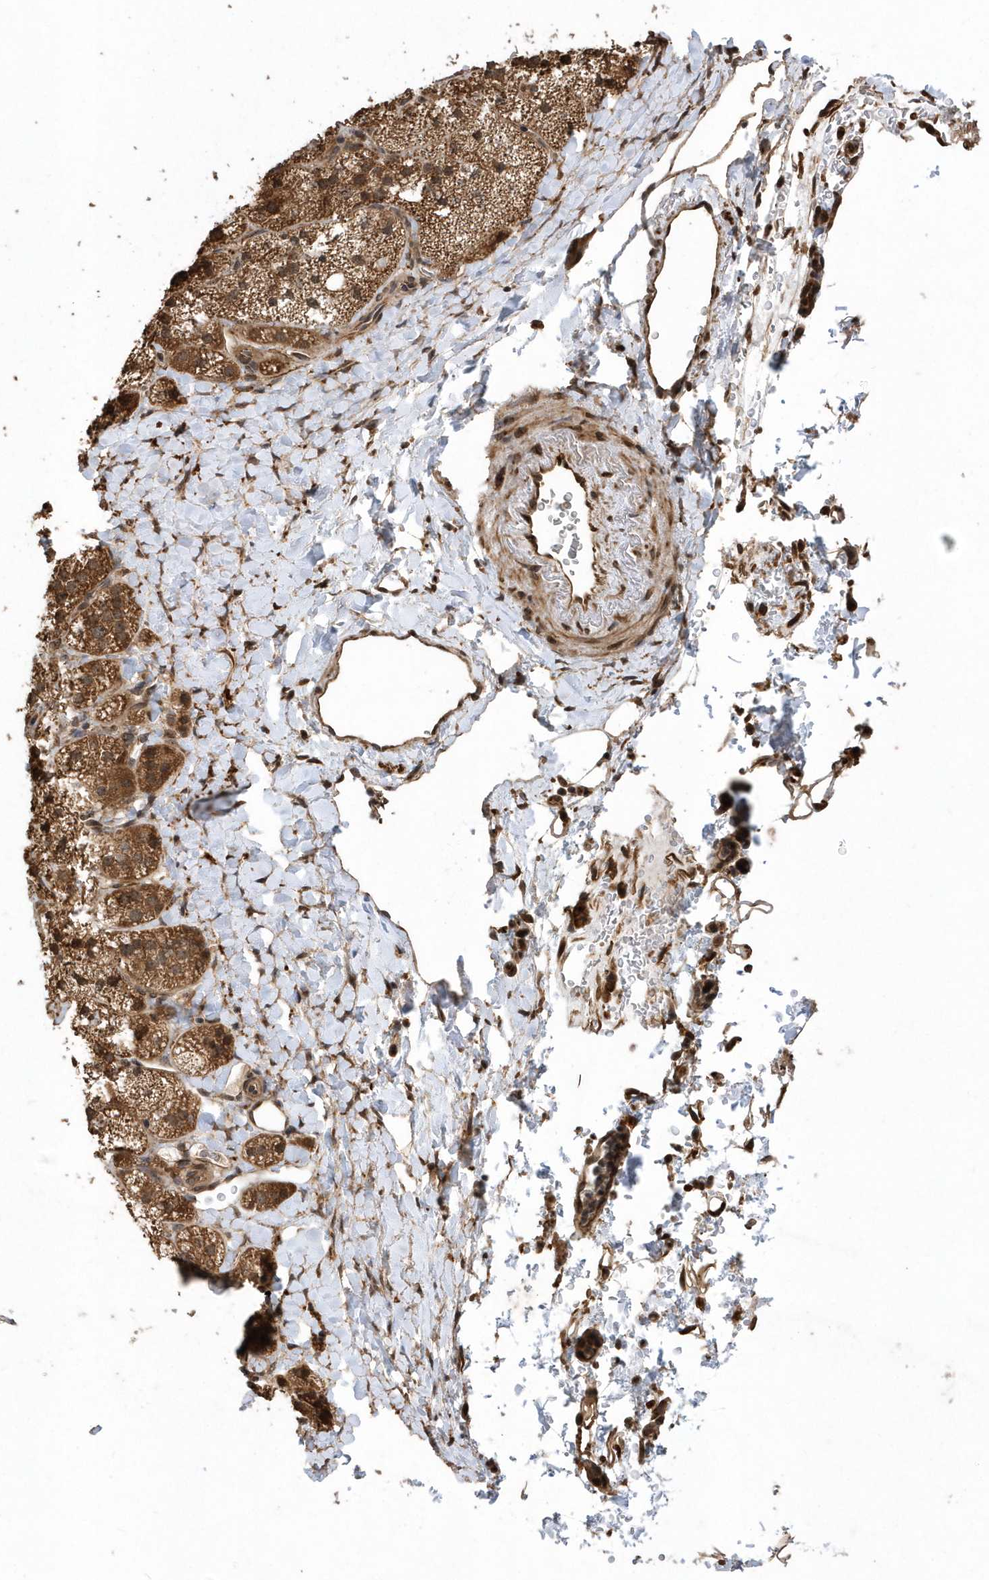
{"staining": {"intensity": "moderate", "quantity": ">75%", "location": "cytoplasmic/membranous"}, "tissue": "adrenal gland", "cell_type": "Glandular cells", "image_type": "normal", "snomed": [{"axis": "morphology", "description": "Normal tissue, NOS"}, {"axis": "topography", "description": "Adrenal gland"}], "caption": "The immunohistochemical stain labels moderate cytoplasmic/membranous staining in glandular cells of normal adrenal gland.", "gene": "WASHC5", "patient": {"sex": "male", "age": 61}}